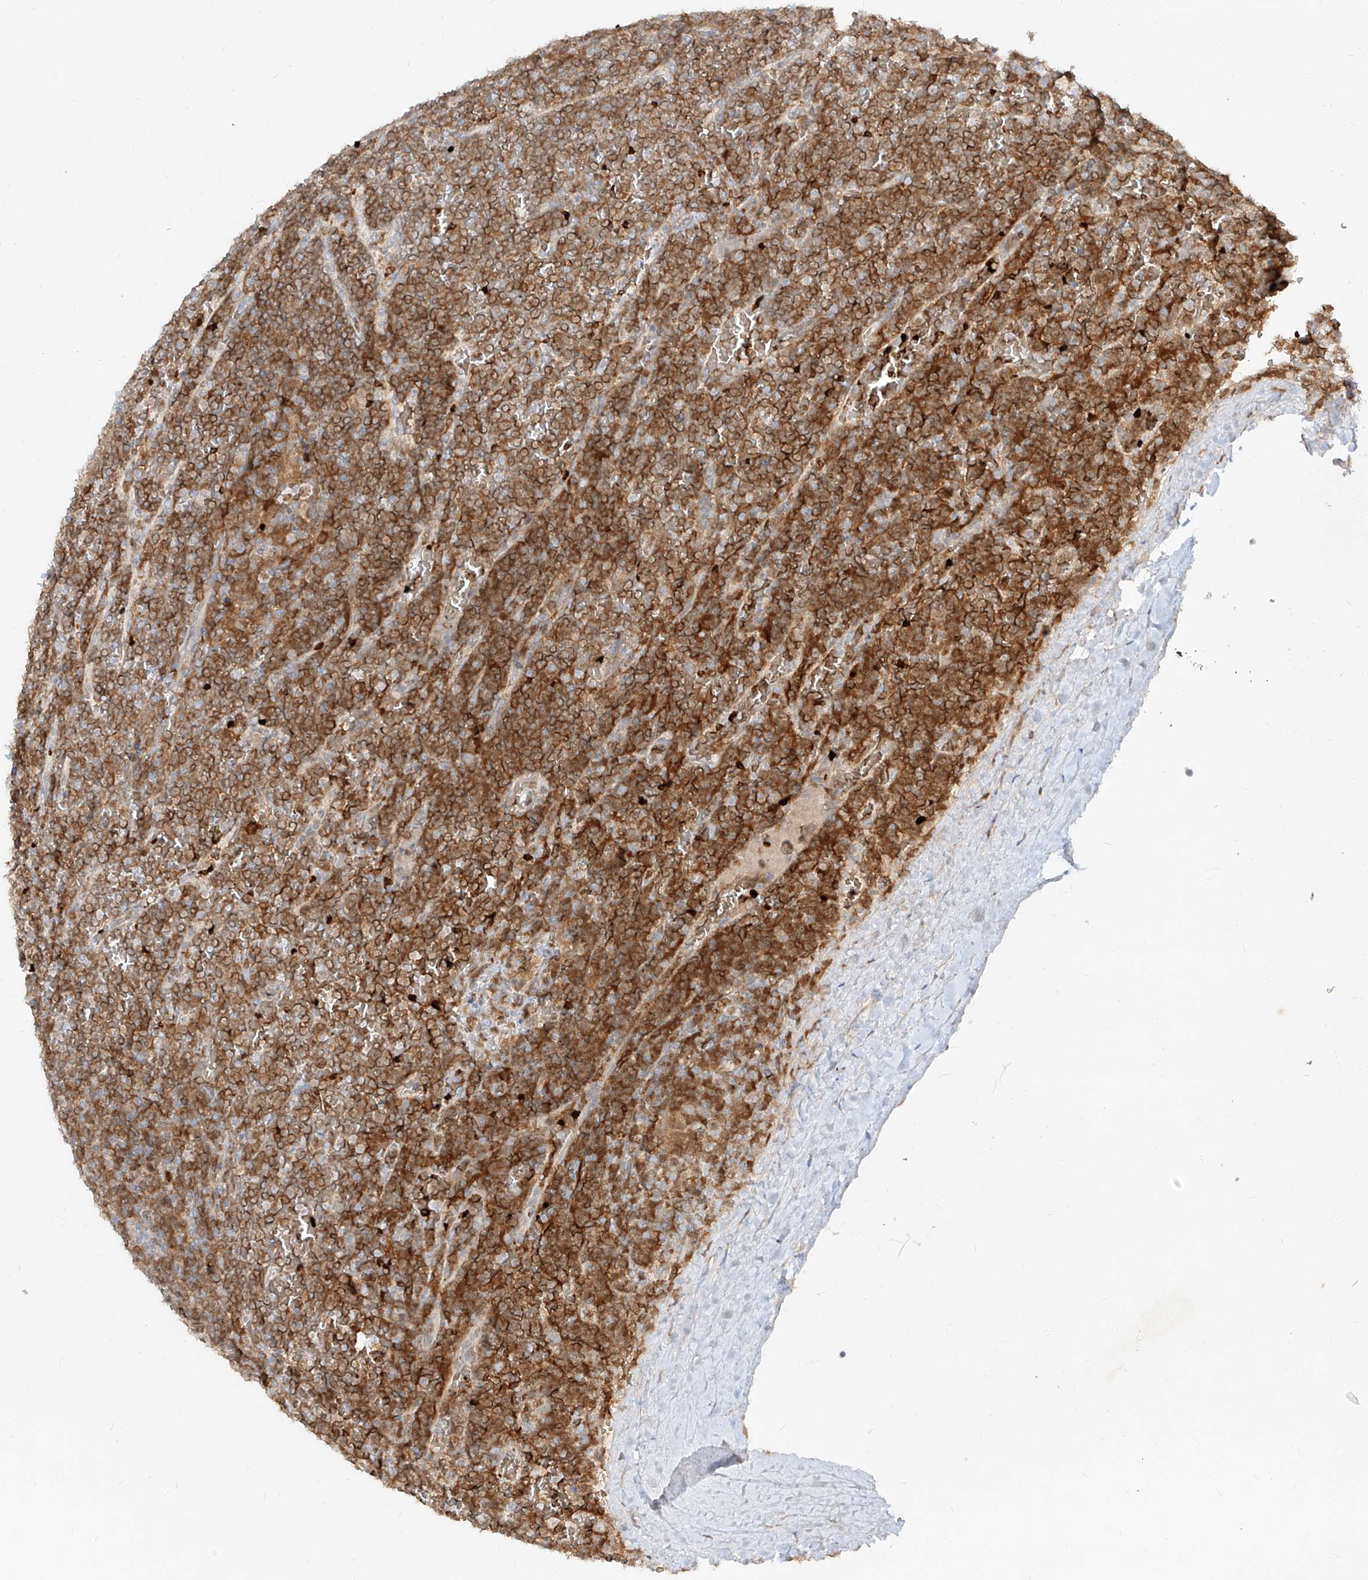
{"staining": {"intensity": "moderate", "quantity": ">75%", "location": "cytoplasmic/membranous"}, "tissue": "lymphoma", "cell_type": "Tumor cells", "image_type": "cancer", "snomed": [{"axis": "morphology", "description": "Malignant lymphoma, non-Hodgkin's type, Low grade"}, {"axis": "topography", "description": "Spleen"}], "caption": "Protein staining exhibits moderate cytoplasmic/membranous expression in about >75% of tumor cells in lymphoma. (Stains: DAB in brown, nuclei in blue, Microscopy: brightfield microscopy at high magnification).", "gene": "FGD2", "patient": {"sex": "female", "age": 19}}